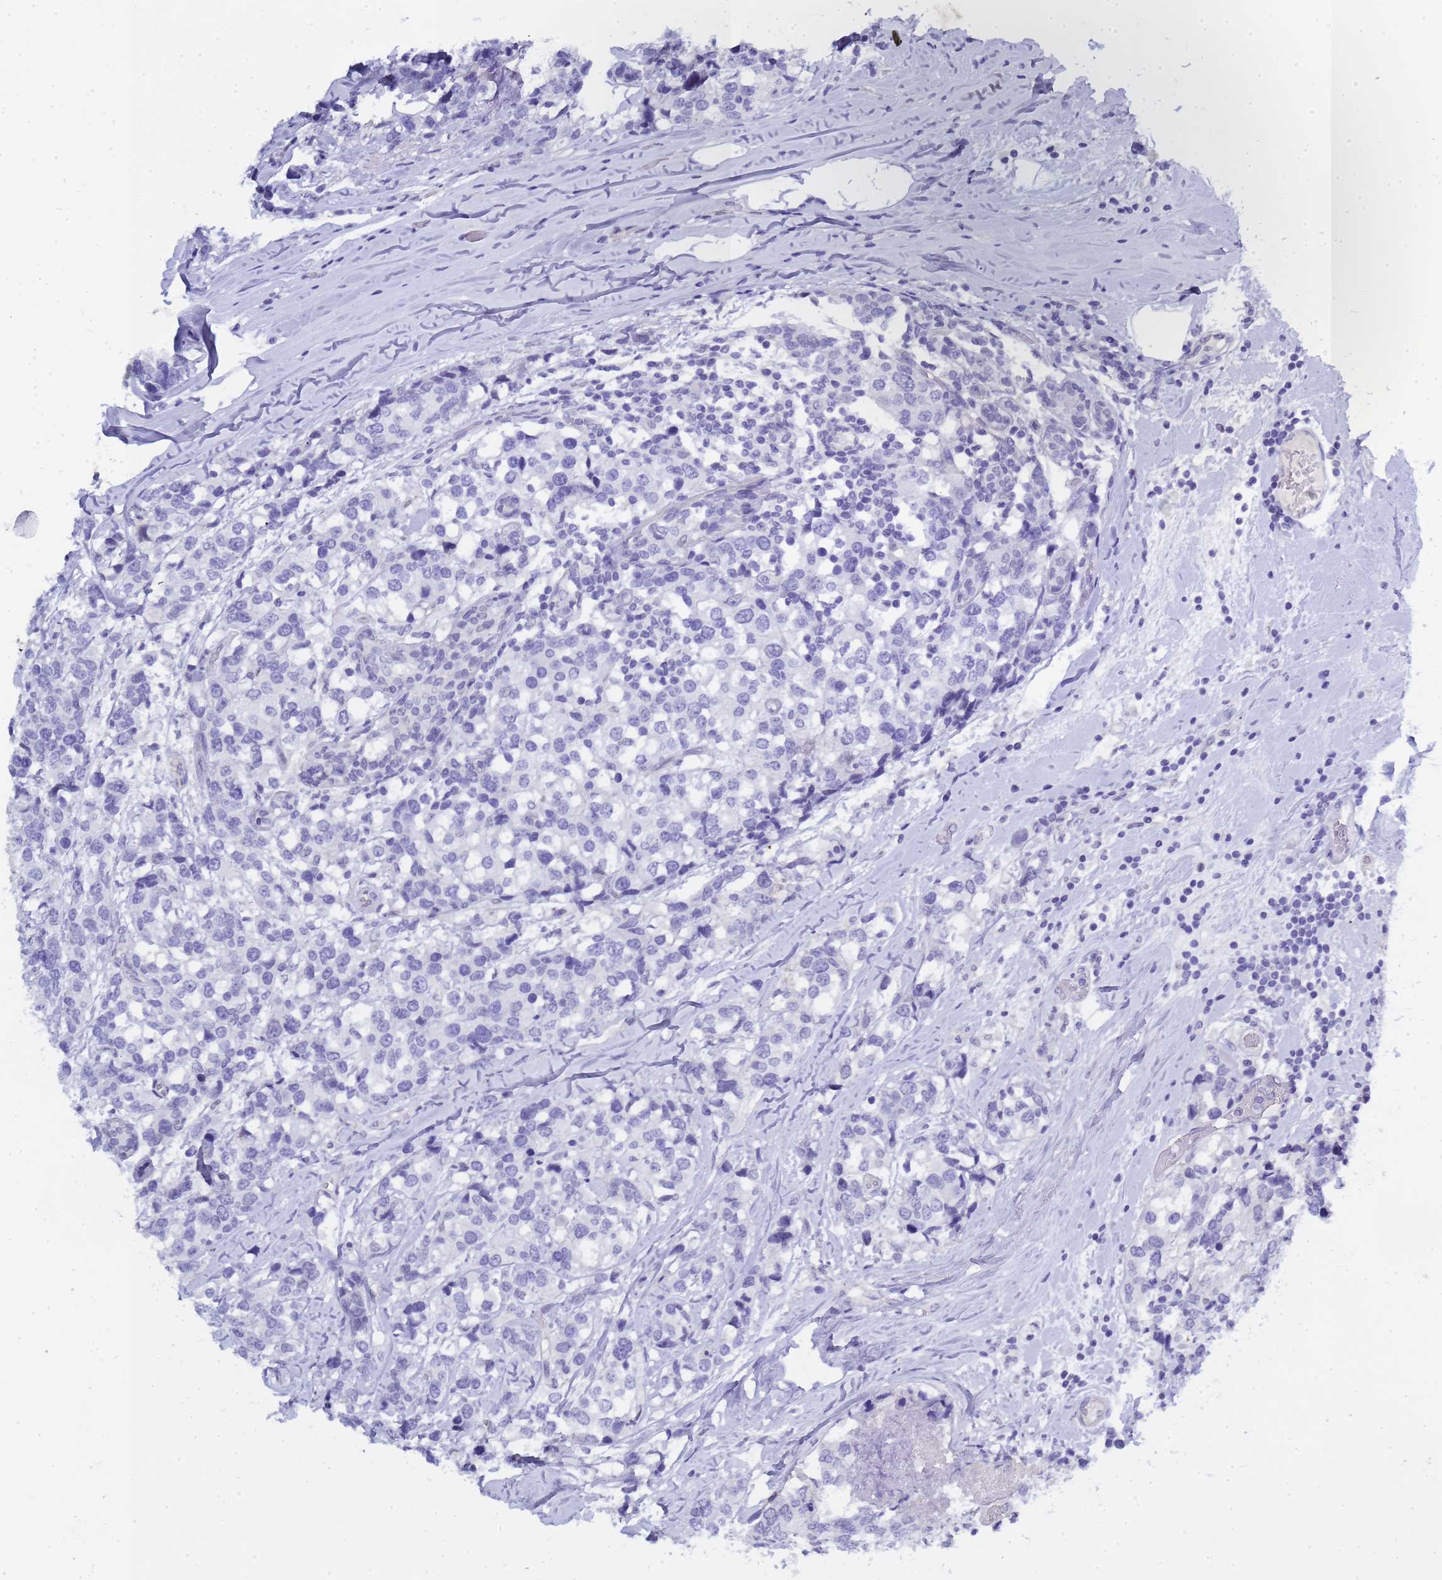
{"staining": {"intensity": "negative", "quantity": "none", "location": "none"}, "tissue": "breast cancer", "cell_type": "Tumor cells", "image_type": "cancer", "snomed": [{"axis": "morphology", "description": "Lobular carcinoma"}, {"axis": "topography", "description": "Breast"}], "caption": "This is a micrograph of immunohistochemistry (IHC) staining of breast cancer, which shows no positivity in tumor cells.", "gene": "CTRC", "patient": {"sex": "female", "age": 59}}